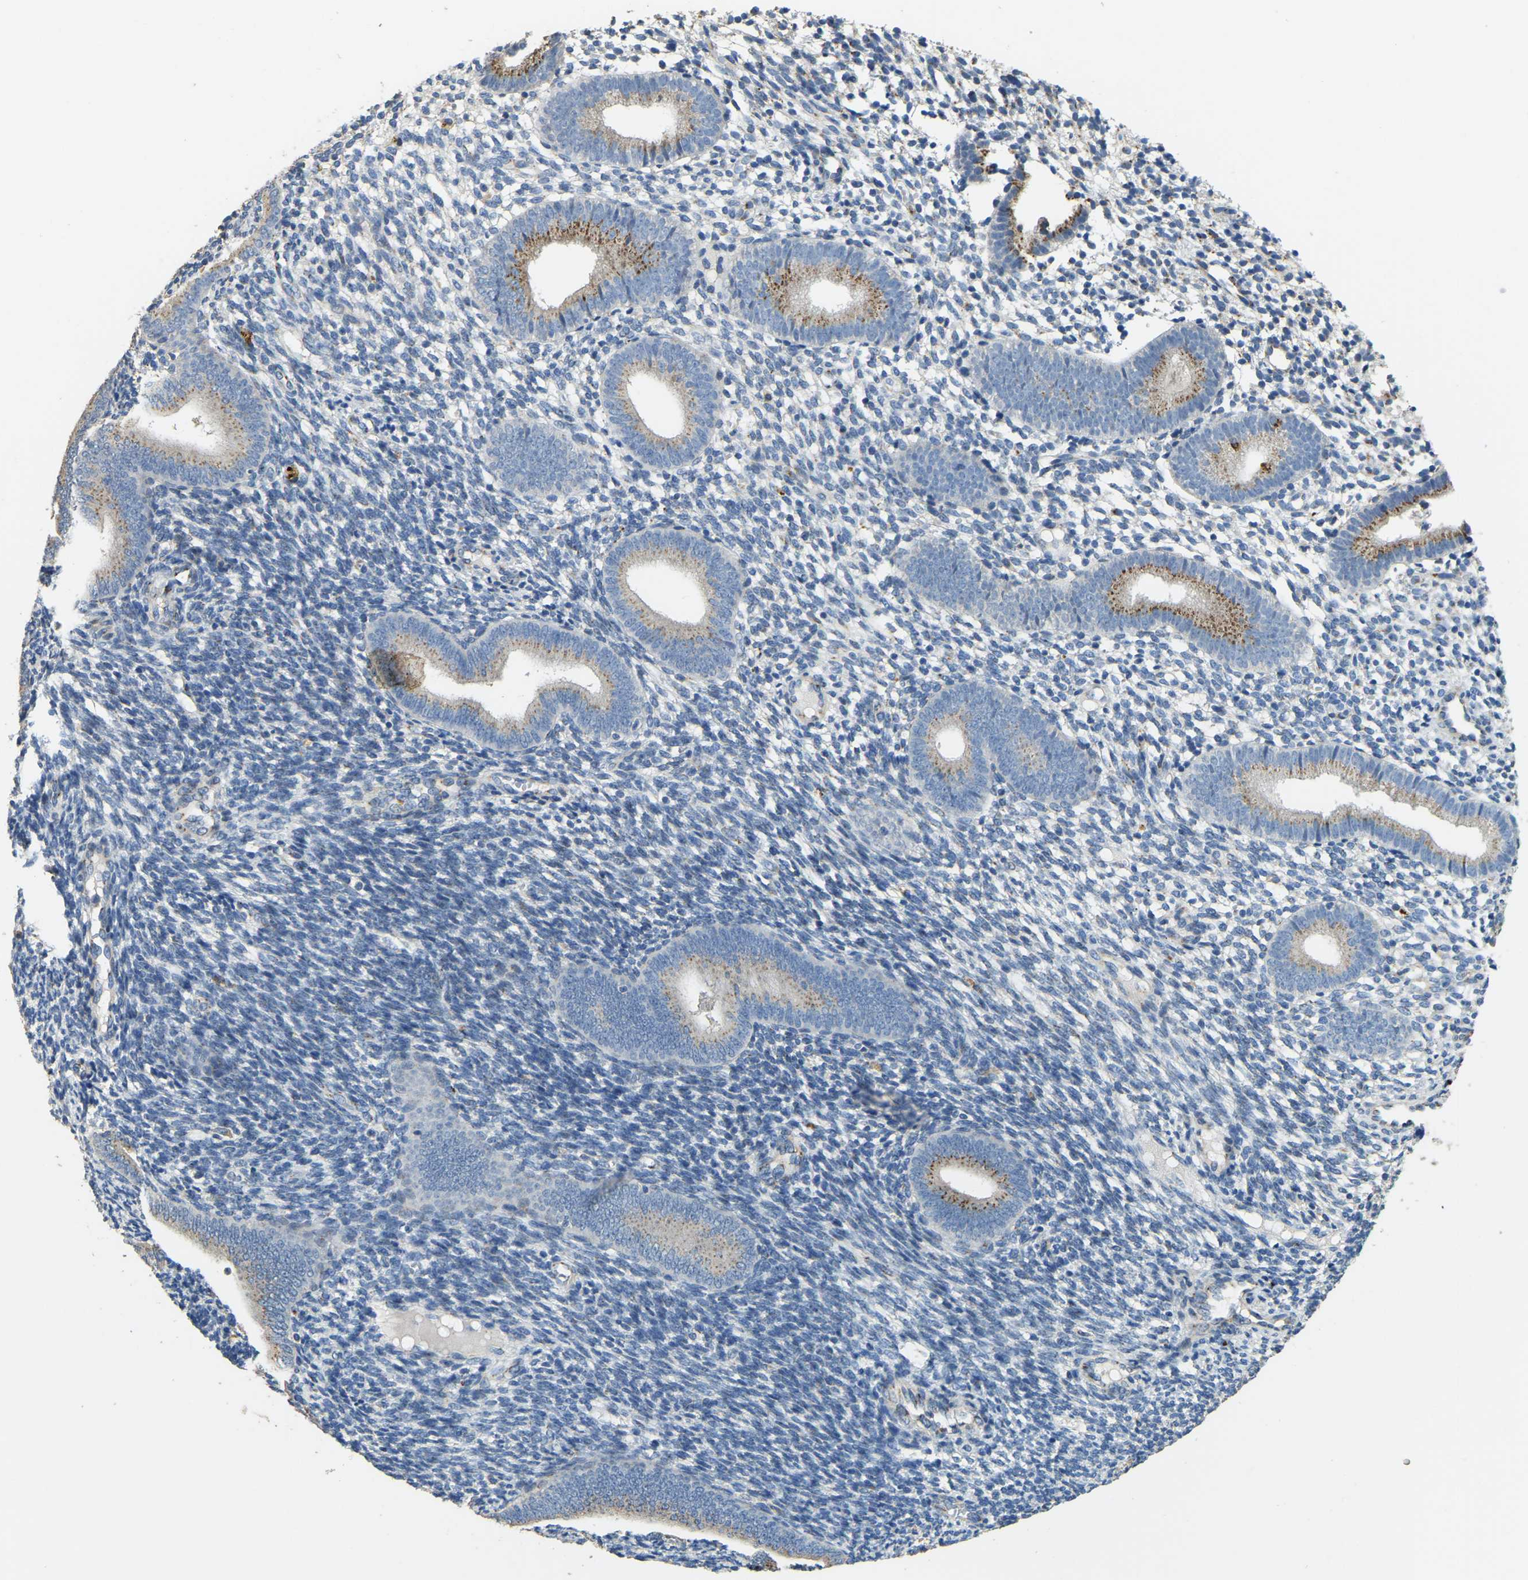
{"staining": {"intensity": "negative", "quantity": "none", "location": "none"}, "tissue": "endometrium", "cell_type": "Cells in endometrial stroma", "image_type": "normal", "snomed": [{"axis": "morphology", "description": "Normal tissue, NOS"}, {"axis": "topography", "description": "Uterus"}, {"axis": "topography", "description": "Endometrium"}], "caption": "Endometrium was stained to show a protein in brown. There is no significant positivity in cells in endometrial stroma. (Brightfield microscopy of DAB (3,3'-diaminobenzidine) immunohistochemistry (IHC) at high magnification).", "gene": "FAM174A", "patient": {"sex": "female", "age": 33}}